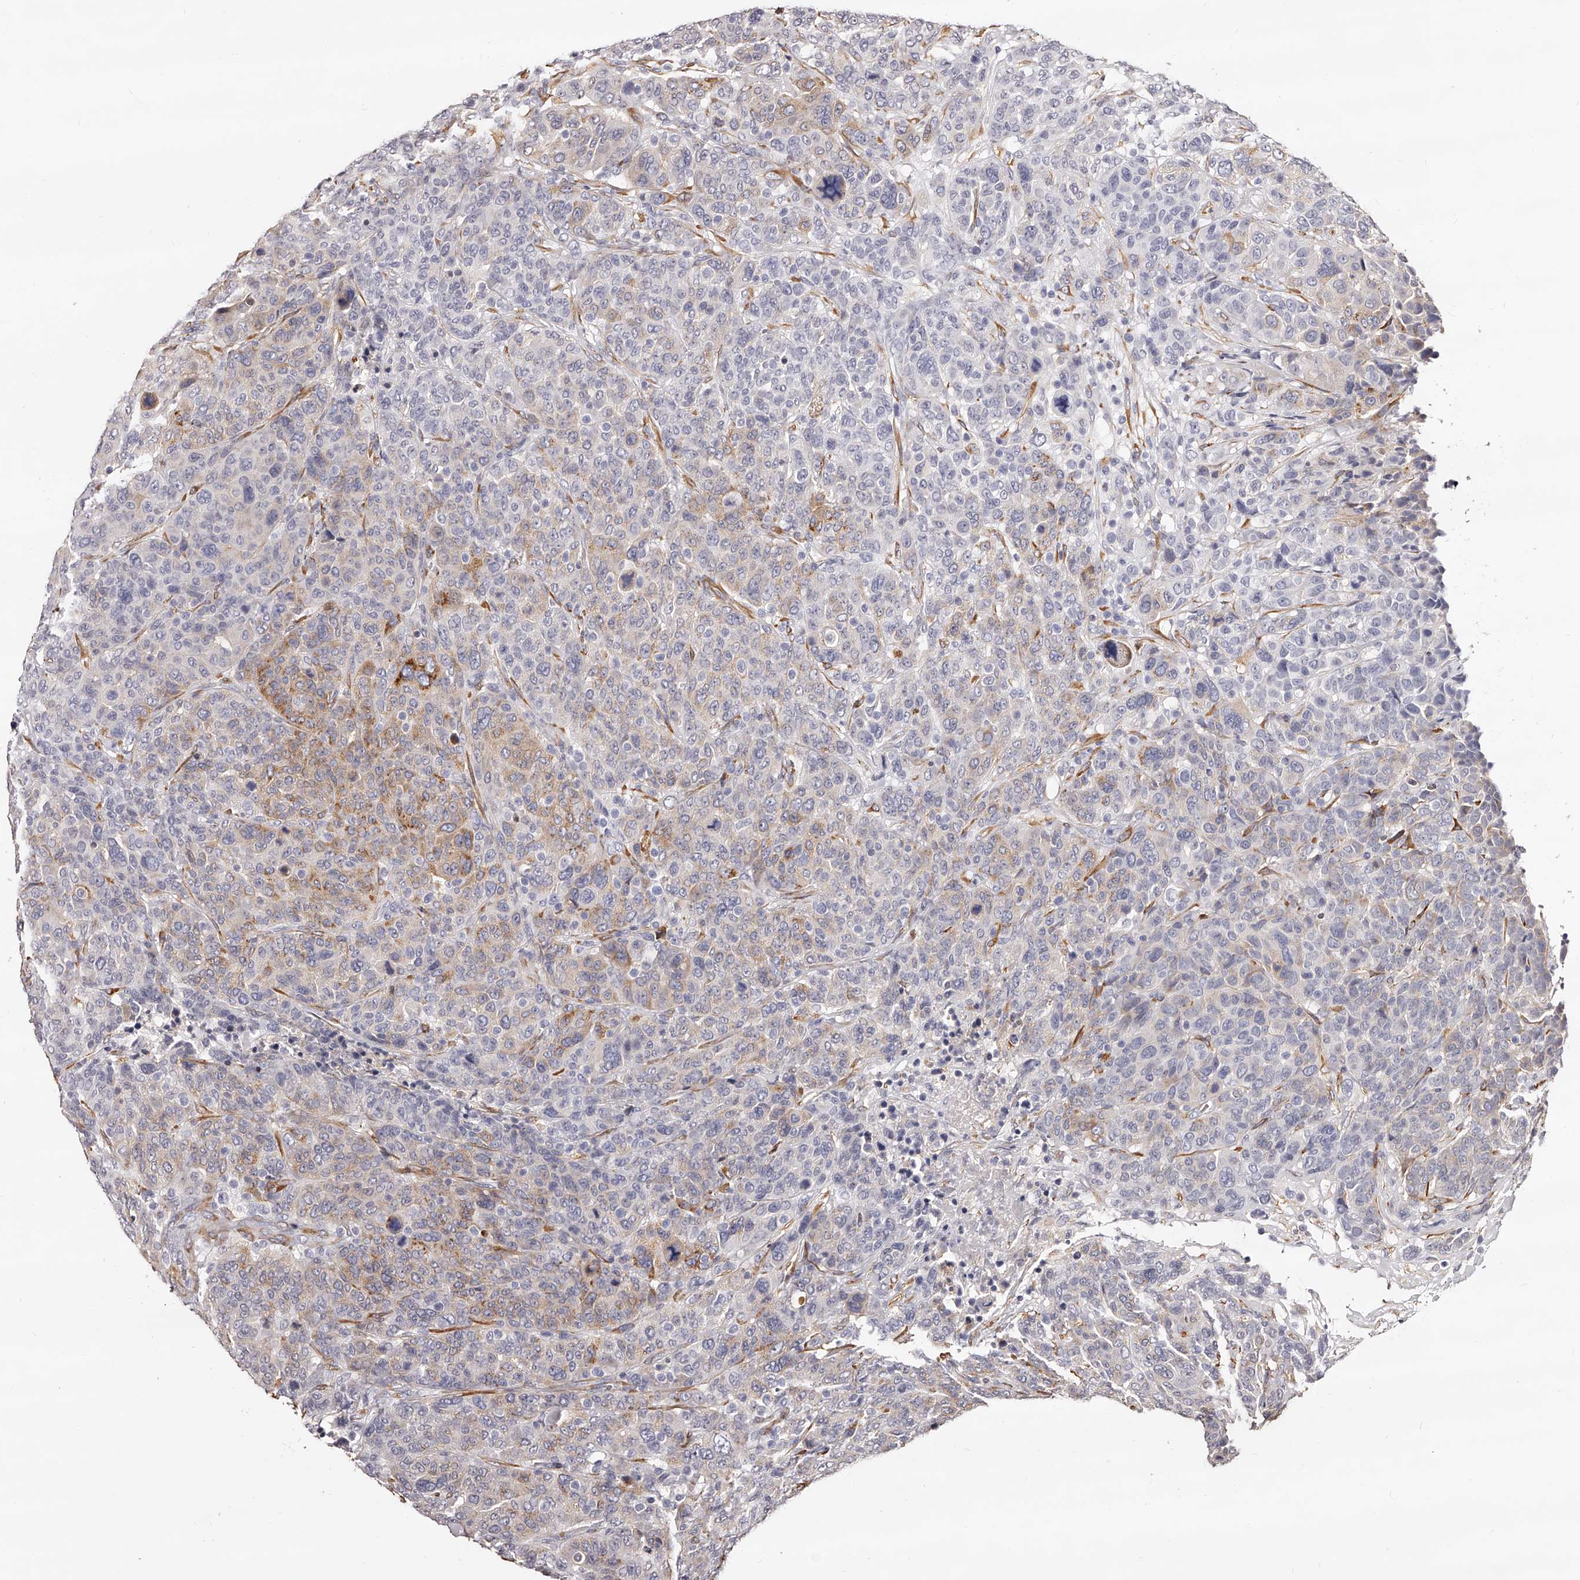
{"staining": {"intensity": "moderate", "quantity": "<25%", "location": "cytoplasmic/membranous"}, "tissue": "breast cancer", "cell_type": "Tumor cells", "image_type": "cancer", "snomed": [{"axis": "morphology", "description": "Duct carcinoma"}, {"axis": "topography", "description": "Breast"}], "caption": "Immunohistochemistry (IHC) histopathology image of neoplastic tissue: invasive ductal carcinoma (breast) stained using immunohistochemistry (IHC) reveals low levels of moderate protein expression localized specifically in the cytoplasmic/membranous of tumor cells, appearing as a cytoplasmic/membranous brown color.", "gene": "CD82", "patient": {"sex": "female", "age": 37}}